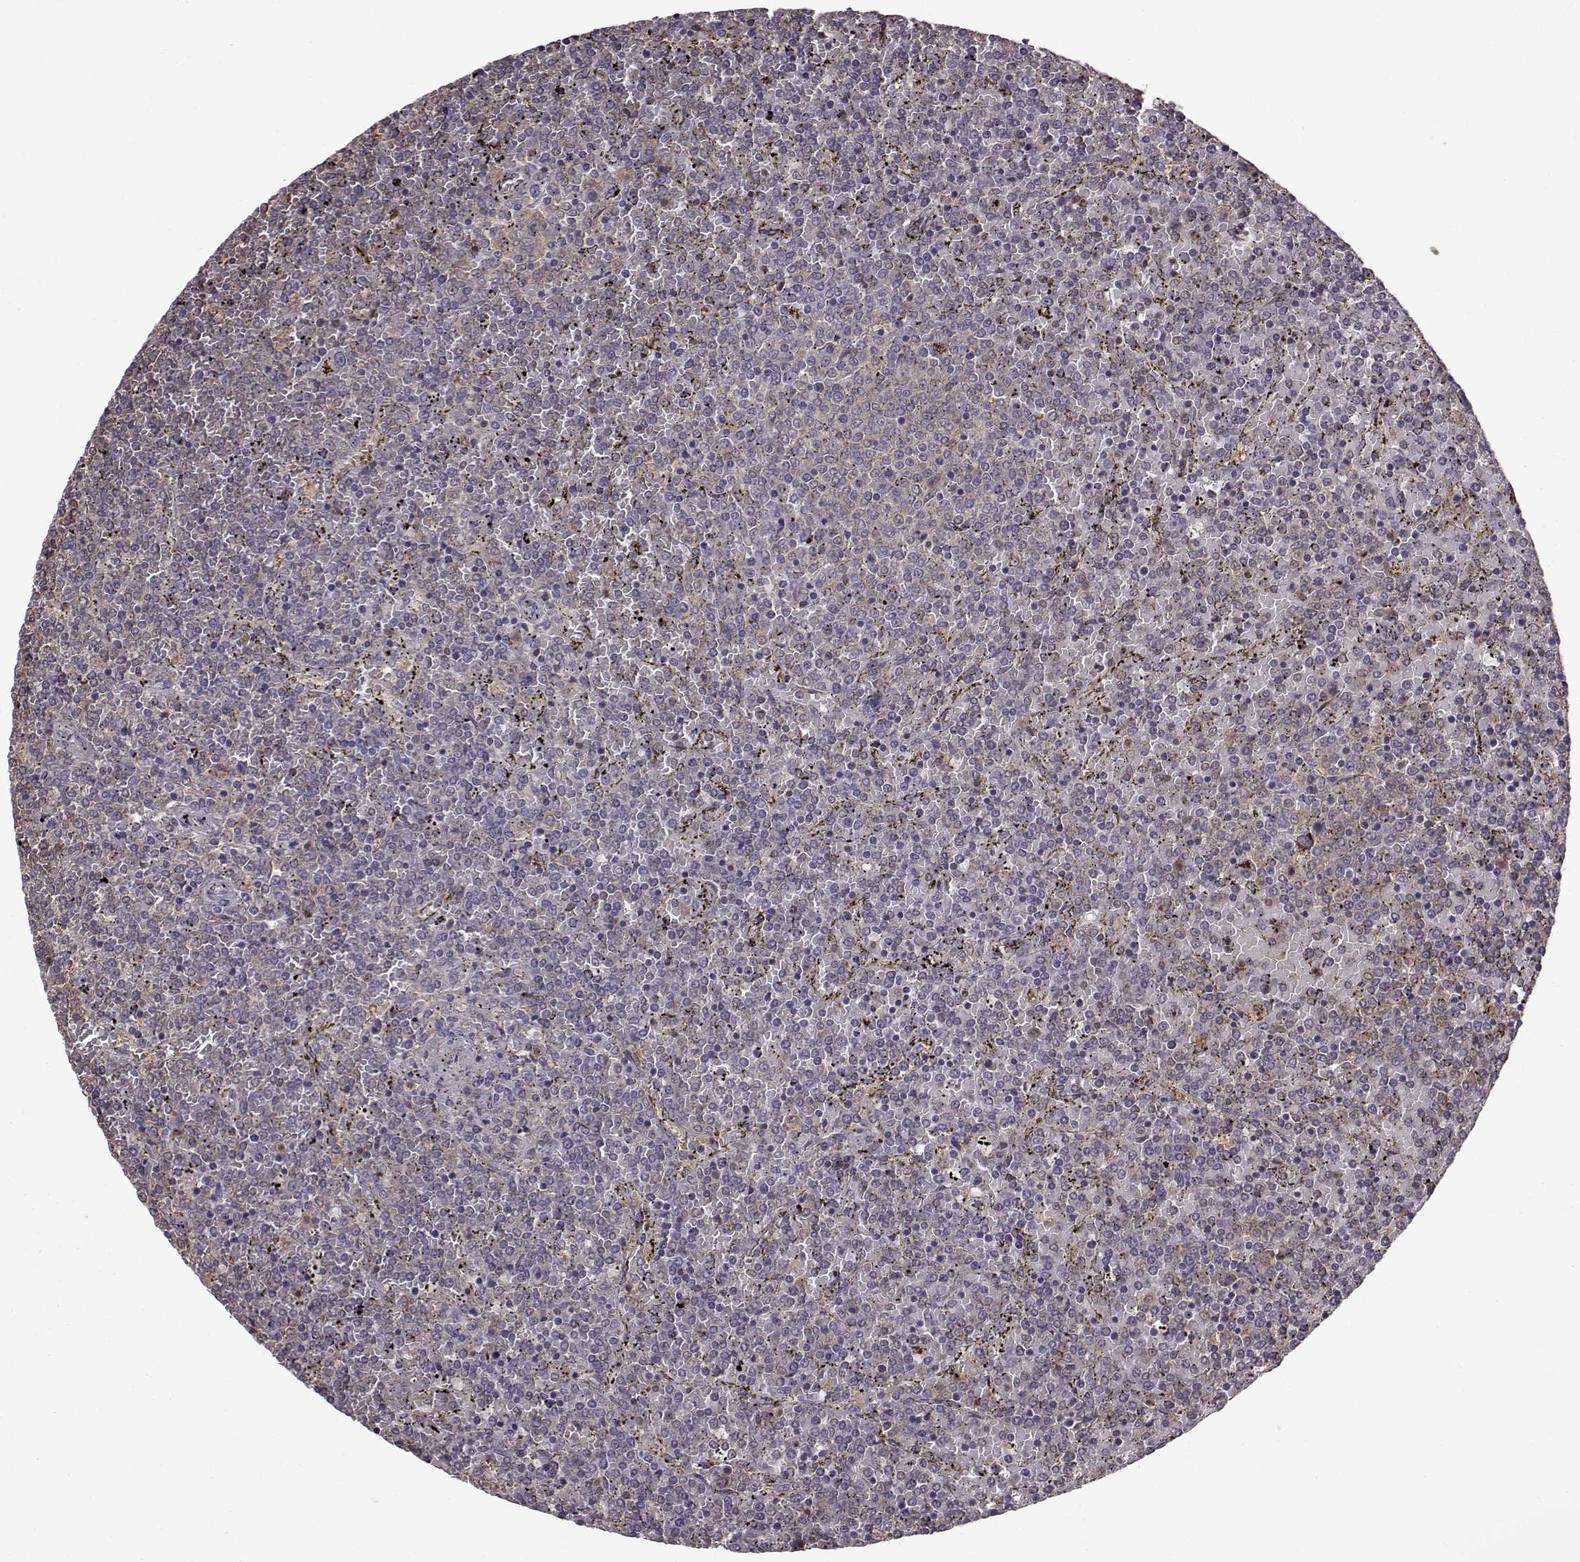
{"staining": {"intensity": "negative", "quantity": "none", "location": "none"}, "tissue": "lymphoma", "cell_type": "Tumor cells", "image_type": "cancer", "snomed": [{"axis": "morphology", "description": "Malignant lymphoma, non-Hodgkin's type, Low grade"}, {"axis": "topography", "description": "Spleen"}], "caption": "The histopathology image exhibits no staining of tumor cells in malignant lymphoma, non-Hodgkin's type (low-grade).", "gene": "NME1-NME2", "patient": {"sex": "female", "age": 77}}